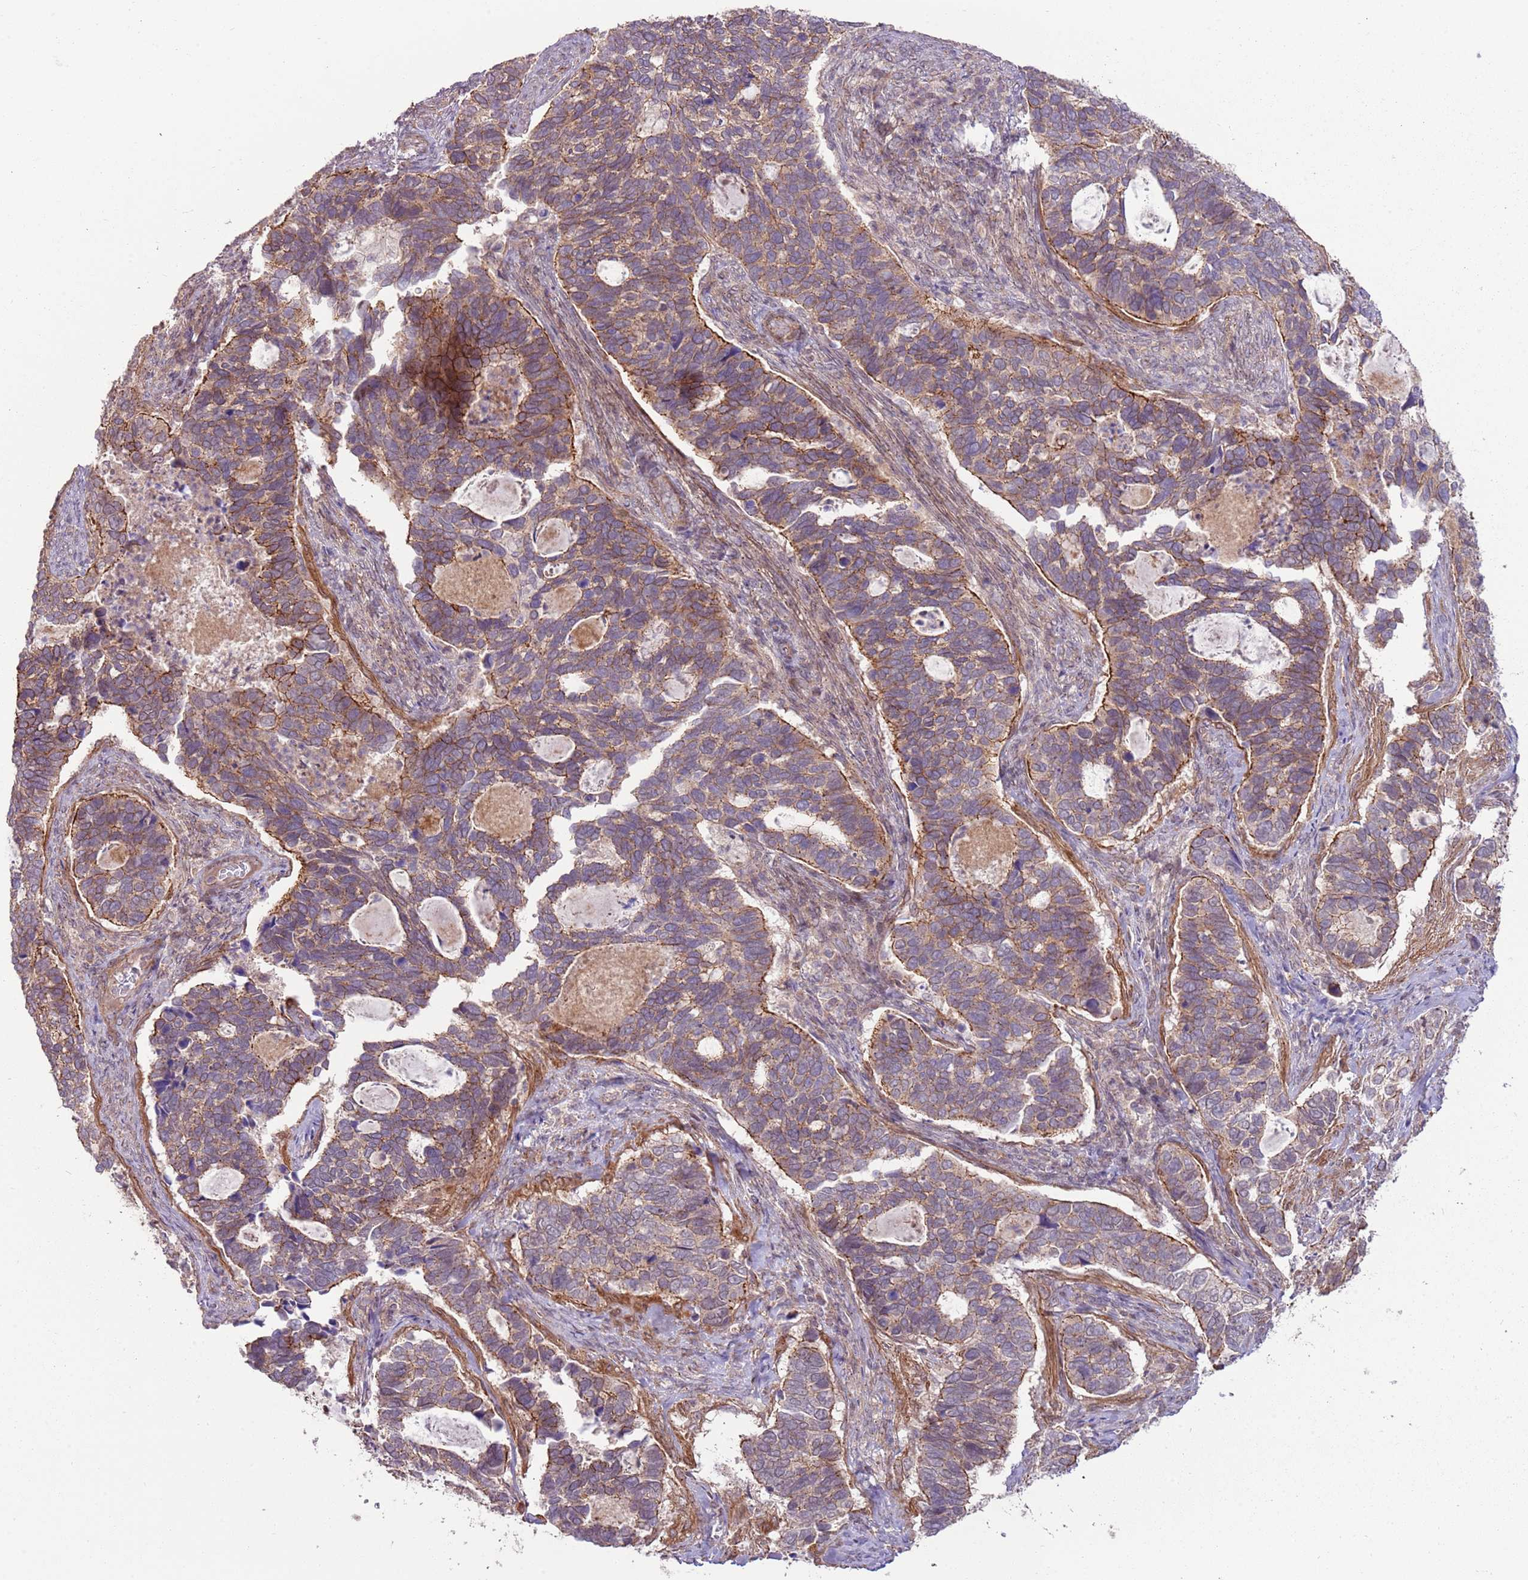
{"staining": {"intensity": "moderate", "quantity": "25%-75%", "location": "cytoplasmic/membranous"}, "tissue": "cervical cancer", "cell_type": "Tumor cells", "image_type": "cancer", "snomed": [{"axis": "morphology", "description": "Squamous cell carcinoma, NOS"}, {"axis": "topography", "description": "Cervix"}], "caption": "Cervical cancer (squamous cell carcinoma) stained with immunohistochemistry (IHC) exhibits moderate cytoplasmic/membranous expression in about 25%-75% of tumor cells. (DAB (3,3'-diaminobenzidine) IHC with brightfield microscopy, high magnification).", "gene": "SPATA31D1", "patient": {"sex": "female", "age": 38}}